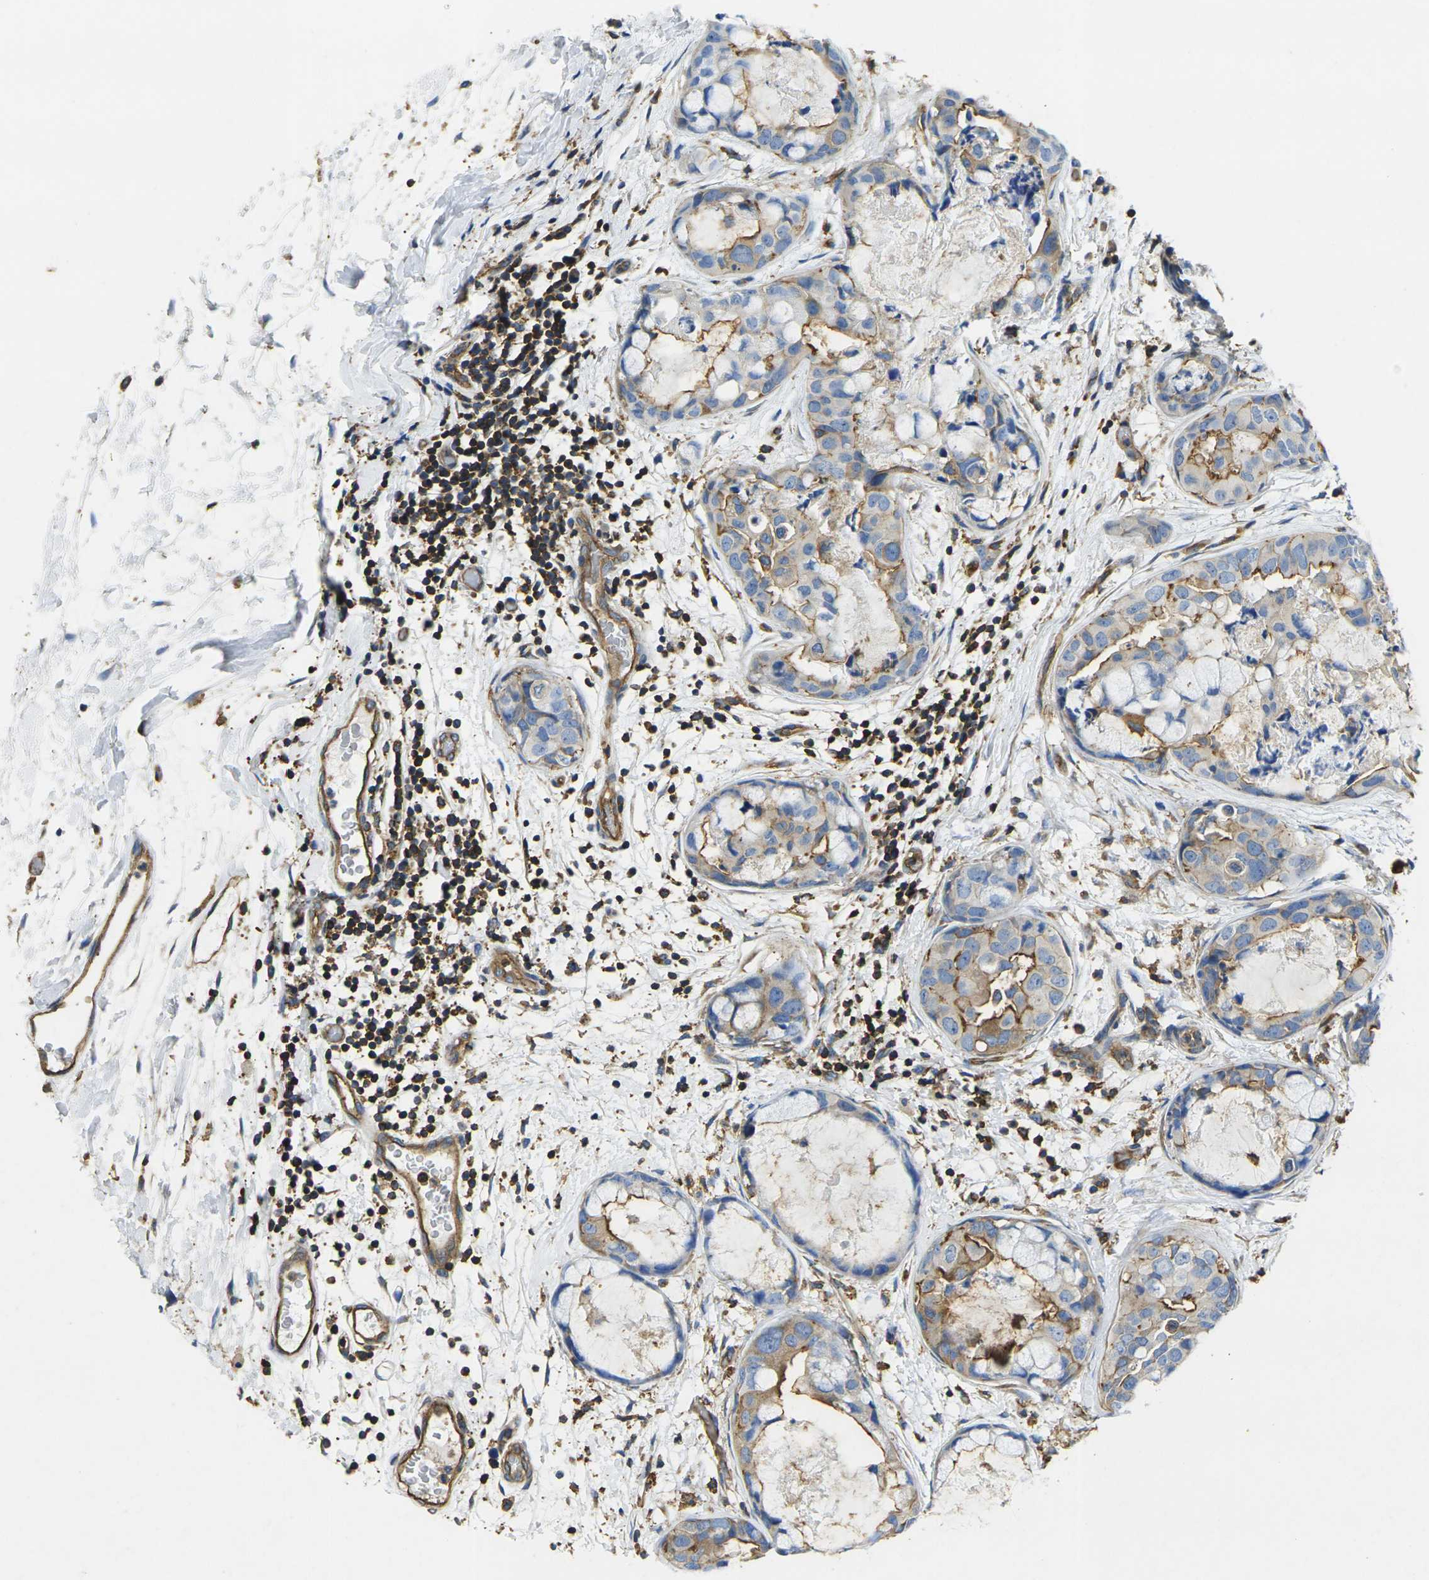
{"staining": {"intensity": "moderate", "quantity": "25%-75%", "location": "cytoplasmic/membranous"}, "tissue": "breast cancer", "cell_type": "Tumor cells", "image_type": "cancer", "snomed": [{"axis": "morphology", "description": "Duct carcinoma"}, {"axis": "topography", "description": "Breast"}], "caption": "Immunohistochemical staining of breast cancer shows medium levels of moderate cytoplasmic/membranous positivity in approximately 25%-75% of tumor cells.", "gene": "FAM110D", "patient": {"sex": "female", "age": 40}}